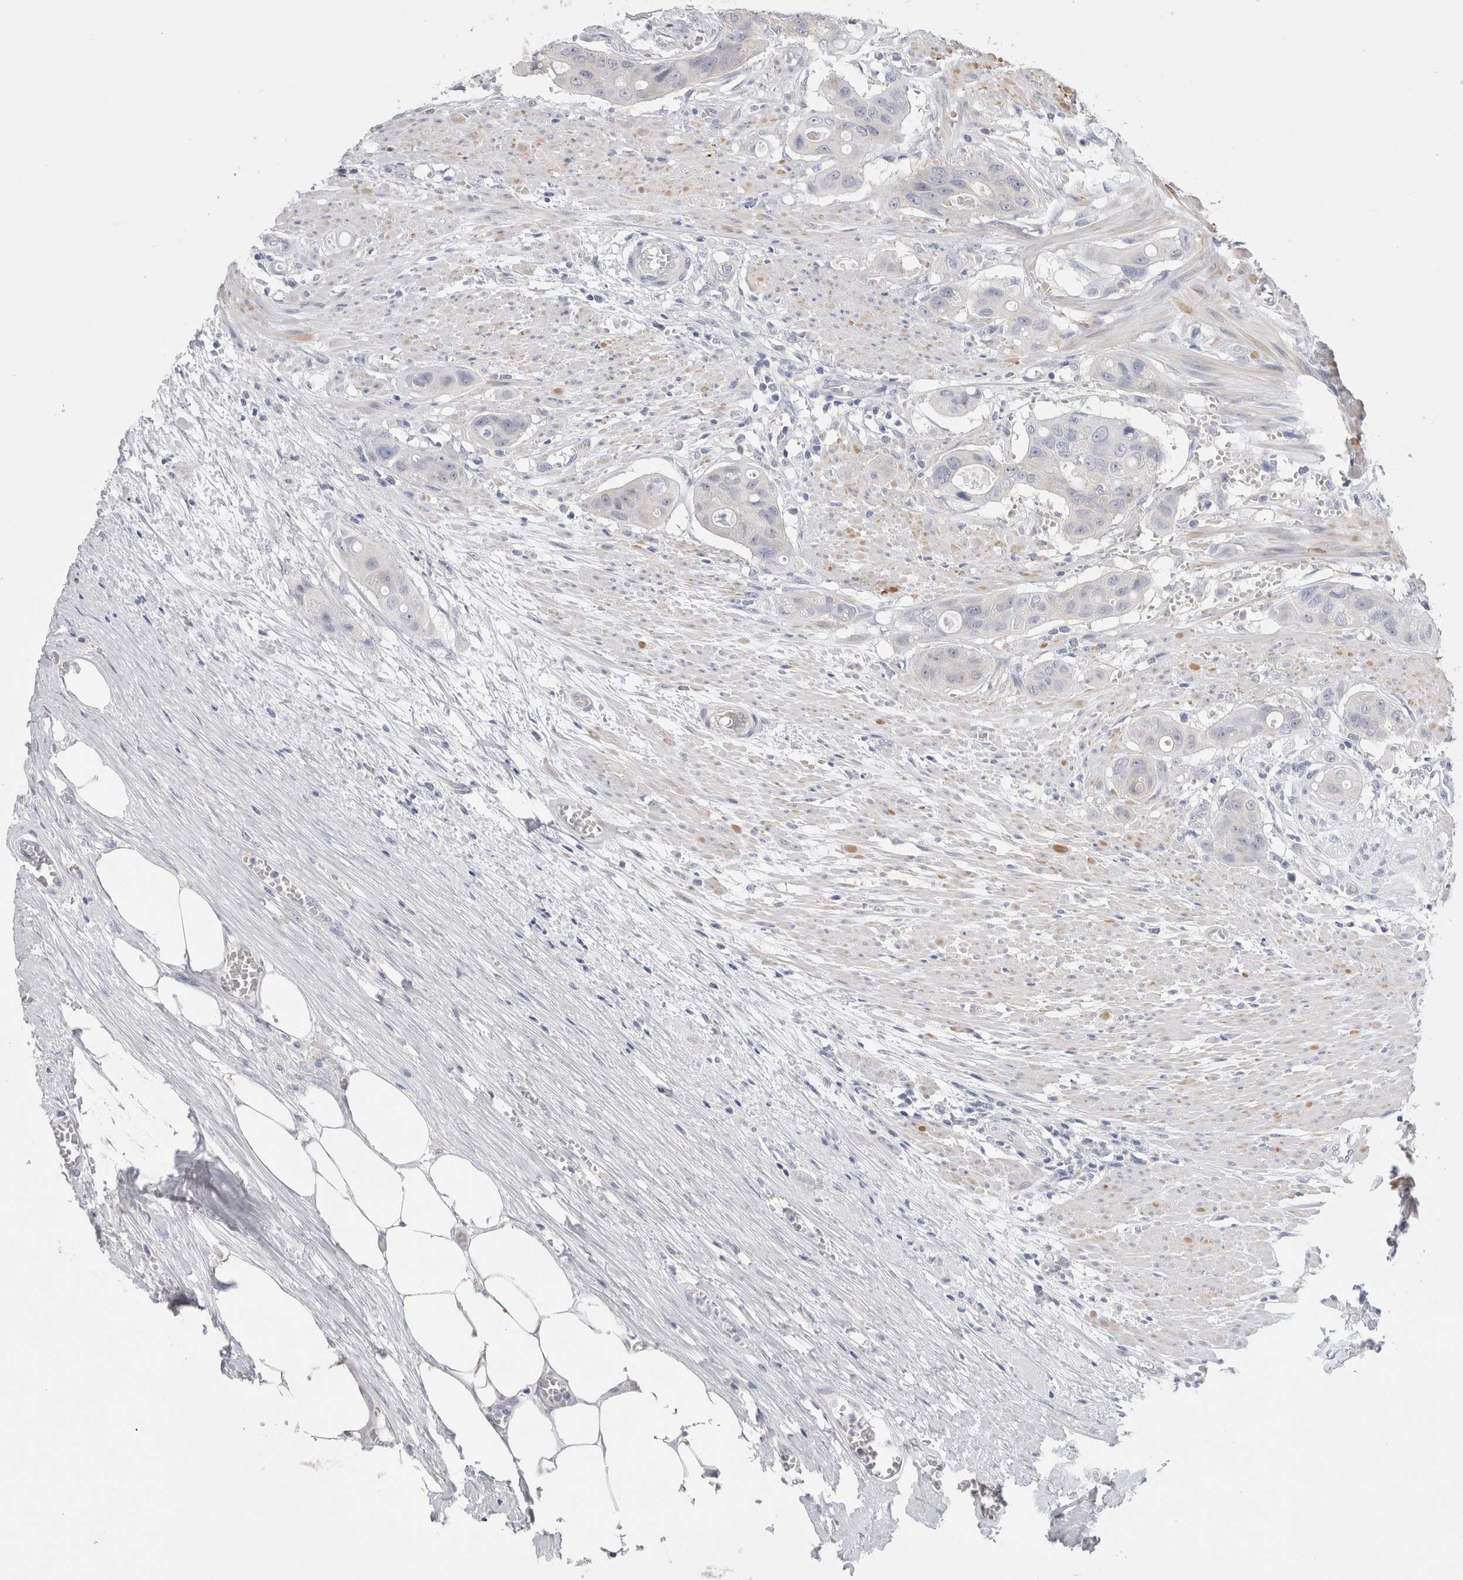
{"staining": {"intensity": "moderate", "quantity": "<25%", "location": "cytoplasmic/membranous"}, "tissue": "colorectal cancer", "cell_type": "Tumor cells", "image_type": "cancer", "snomed": [{"axis": "morphology", "description": "Adenocarcinoma, NOS"}, {"axis": "topography", "description": "Colon"}], "caption": "An image showing moderate cytoplasmic/membranous staining in about <25% of tumor cells in colorectal adenocarcinoma, as visualized by brown immunohistochemical staining.", "gene": "NDOR1", "patient": {"sex": "female", "age": 57}}